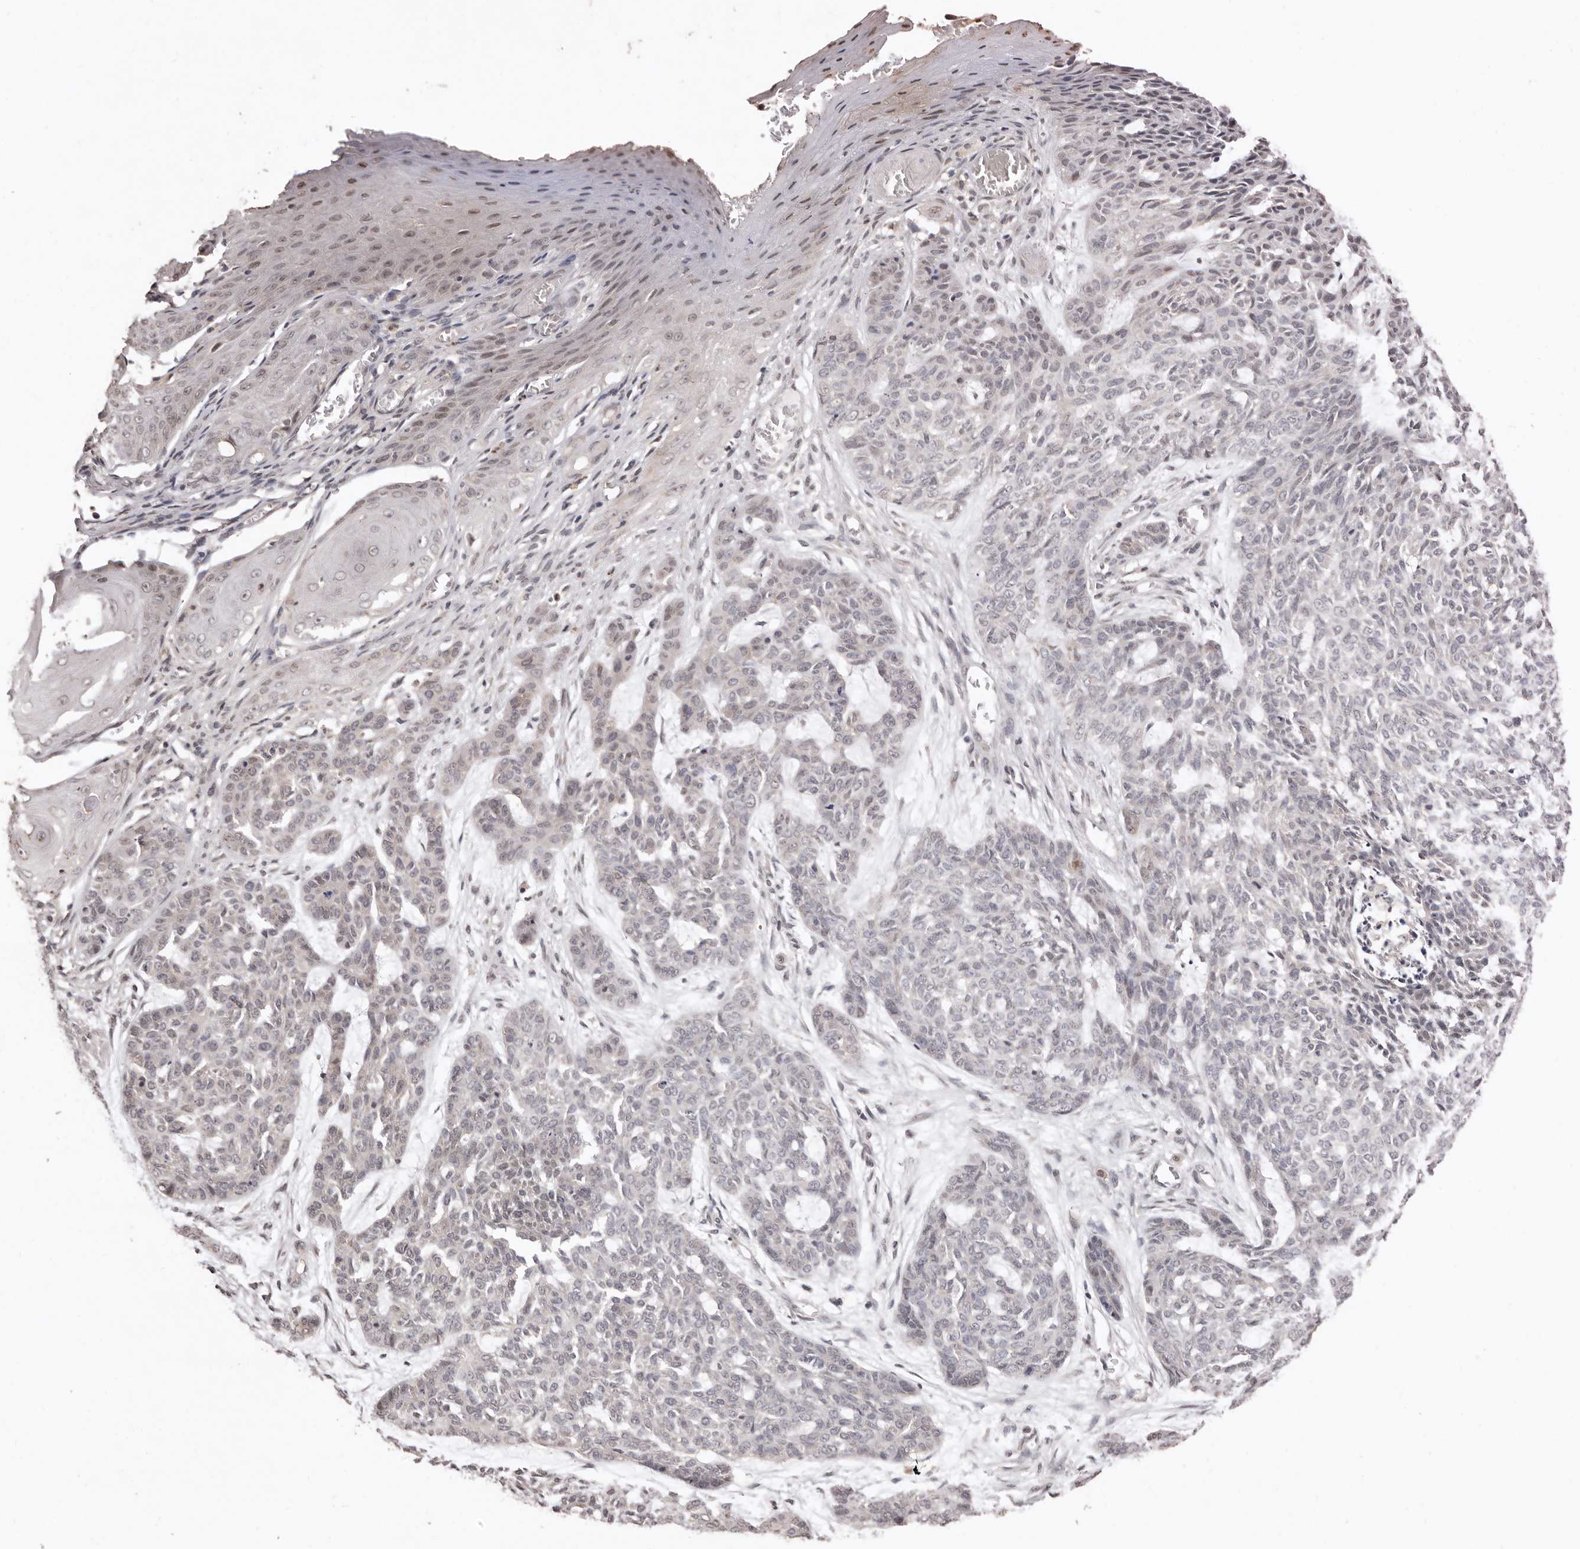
{"staining": {"intensity": "negative", "quantity": "none", "location": "none"}, "tissue": "skin cancer", "cell_type": "Tumor cells", "image_type": "cancer", "snomed": [{"axis": "morphology", "description": "Basal cell carcinoma"}, {"axis": "topography", "description": "Skin"}], "caption": "IHC of basal cell carcinoma (skin) exhibits no staining in tumor cells.", "gene": "SULT1E1", "patient": {"sex": "female", "age": 64}}